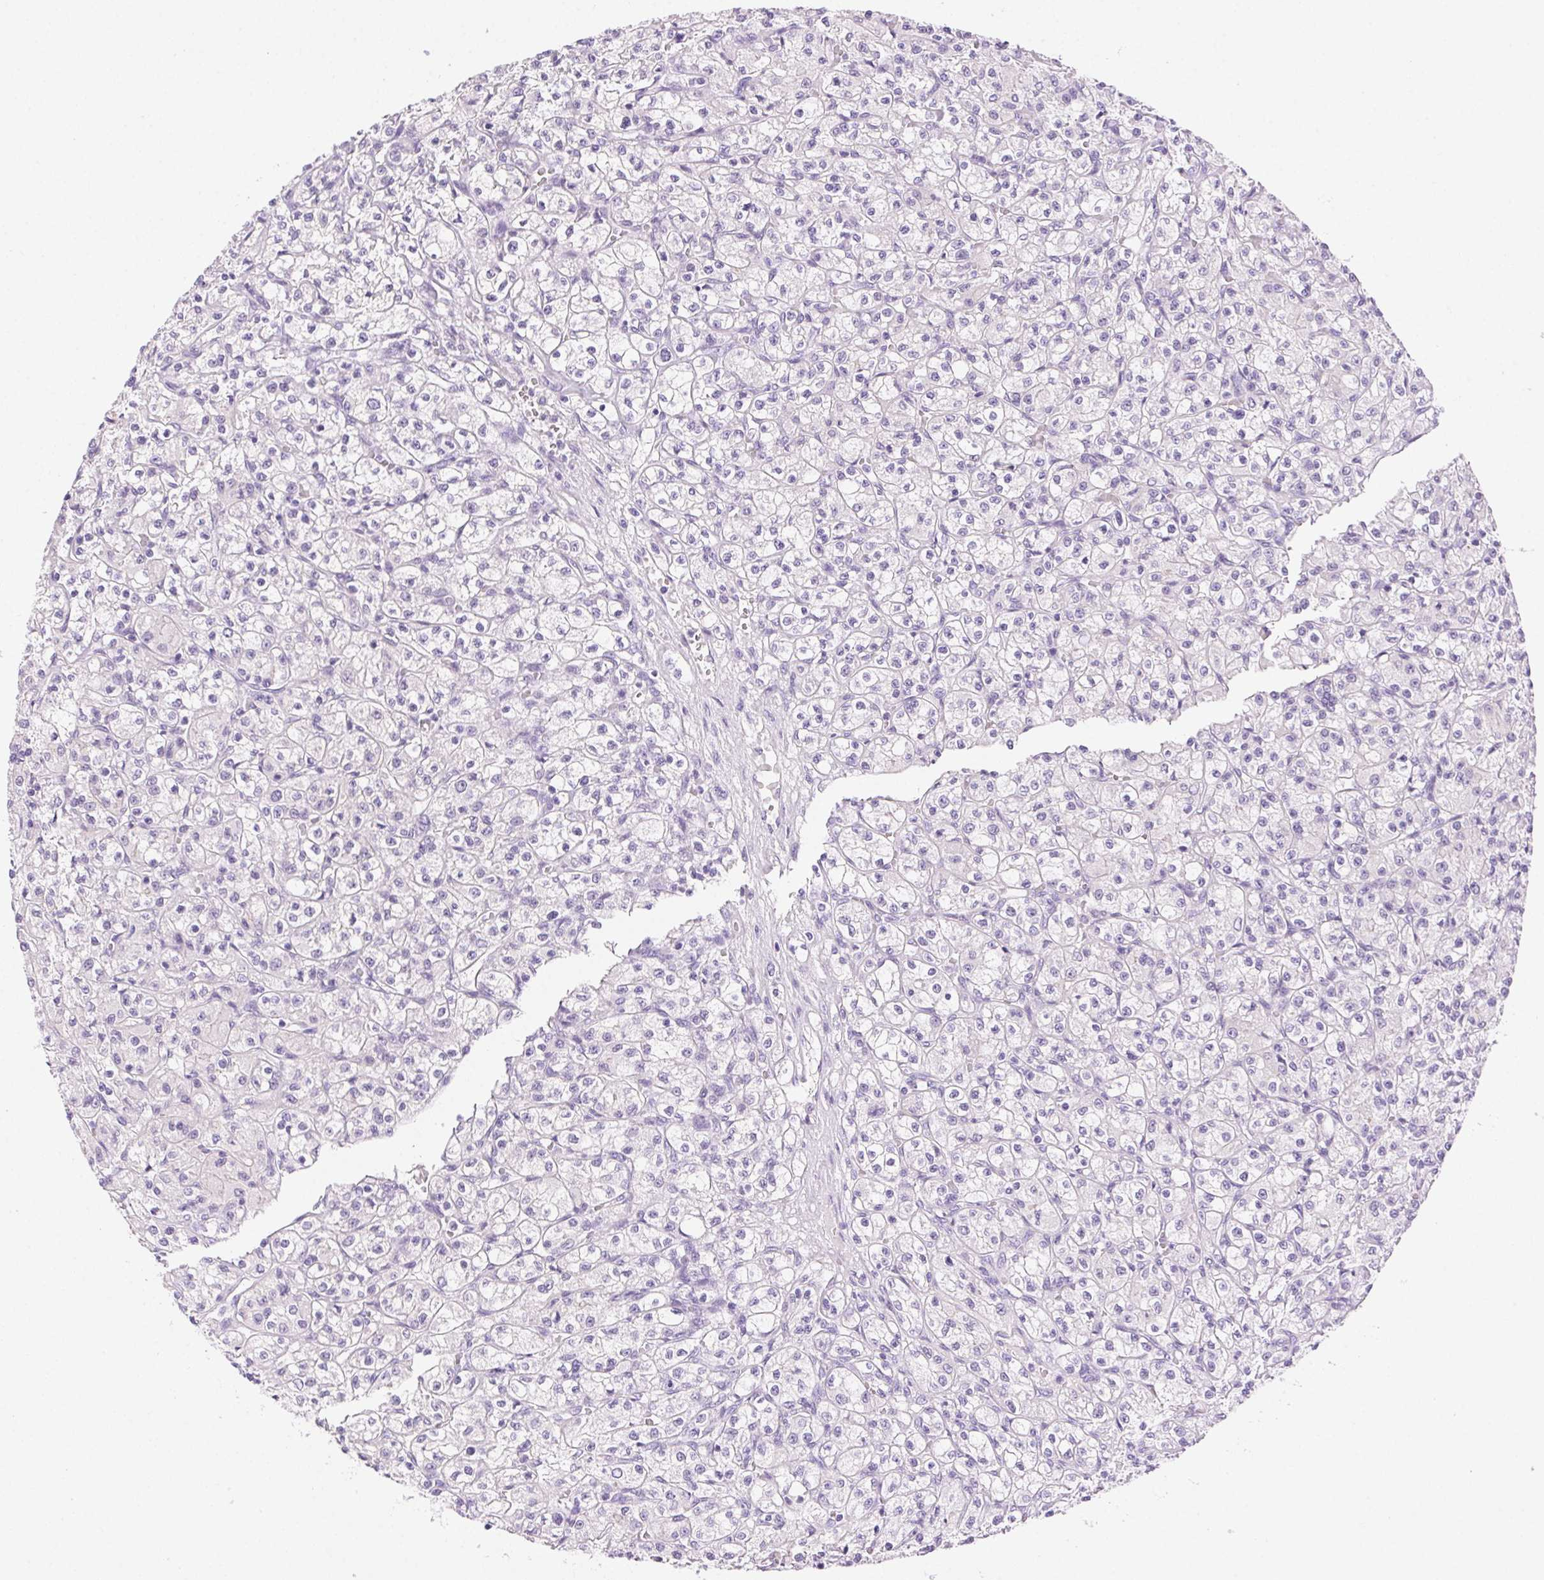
{"staining": {"intensity": "negative", "quantity": "none", "location": "none"}, "tissue": "renal cancer", "cell_type": "Tumor cells", "image_type": "cancer", "snomed": [{"axis": "morphology", "description": "Adenocarcinoma, NOS"}, {"axis": "topography", "description": "Kidney"}], "caption": "A high-resolution photomicrograph shows IHC staining of renal cancer, which exhibits no significant staining in tumor cells.", "gene": "CLDN10", "patient": {"sex": "female", "age": 70}}